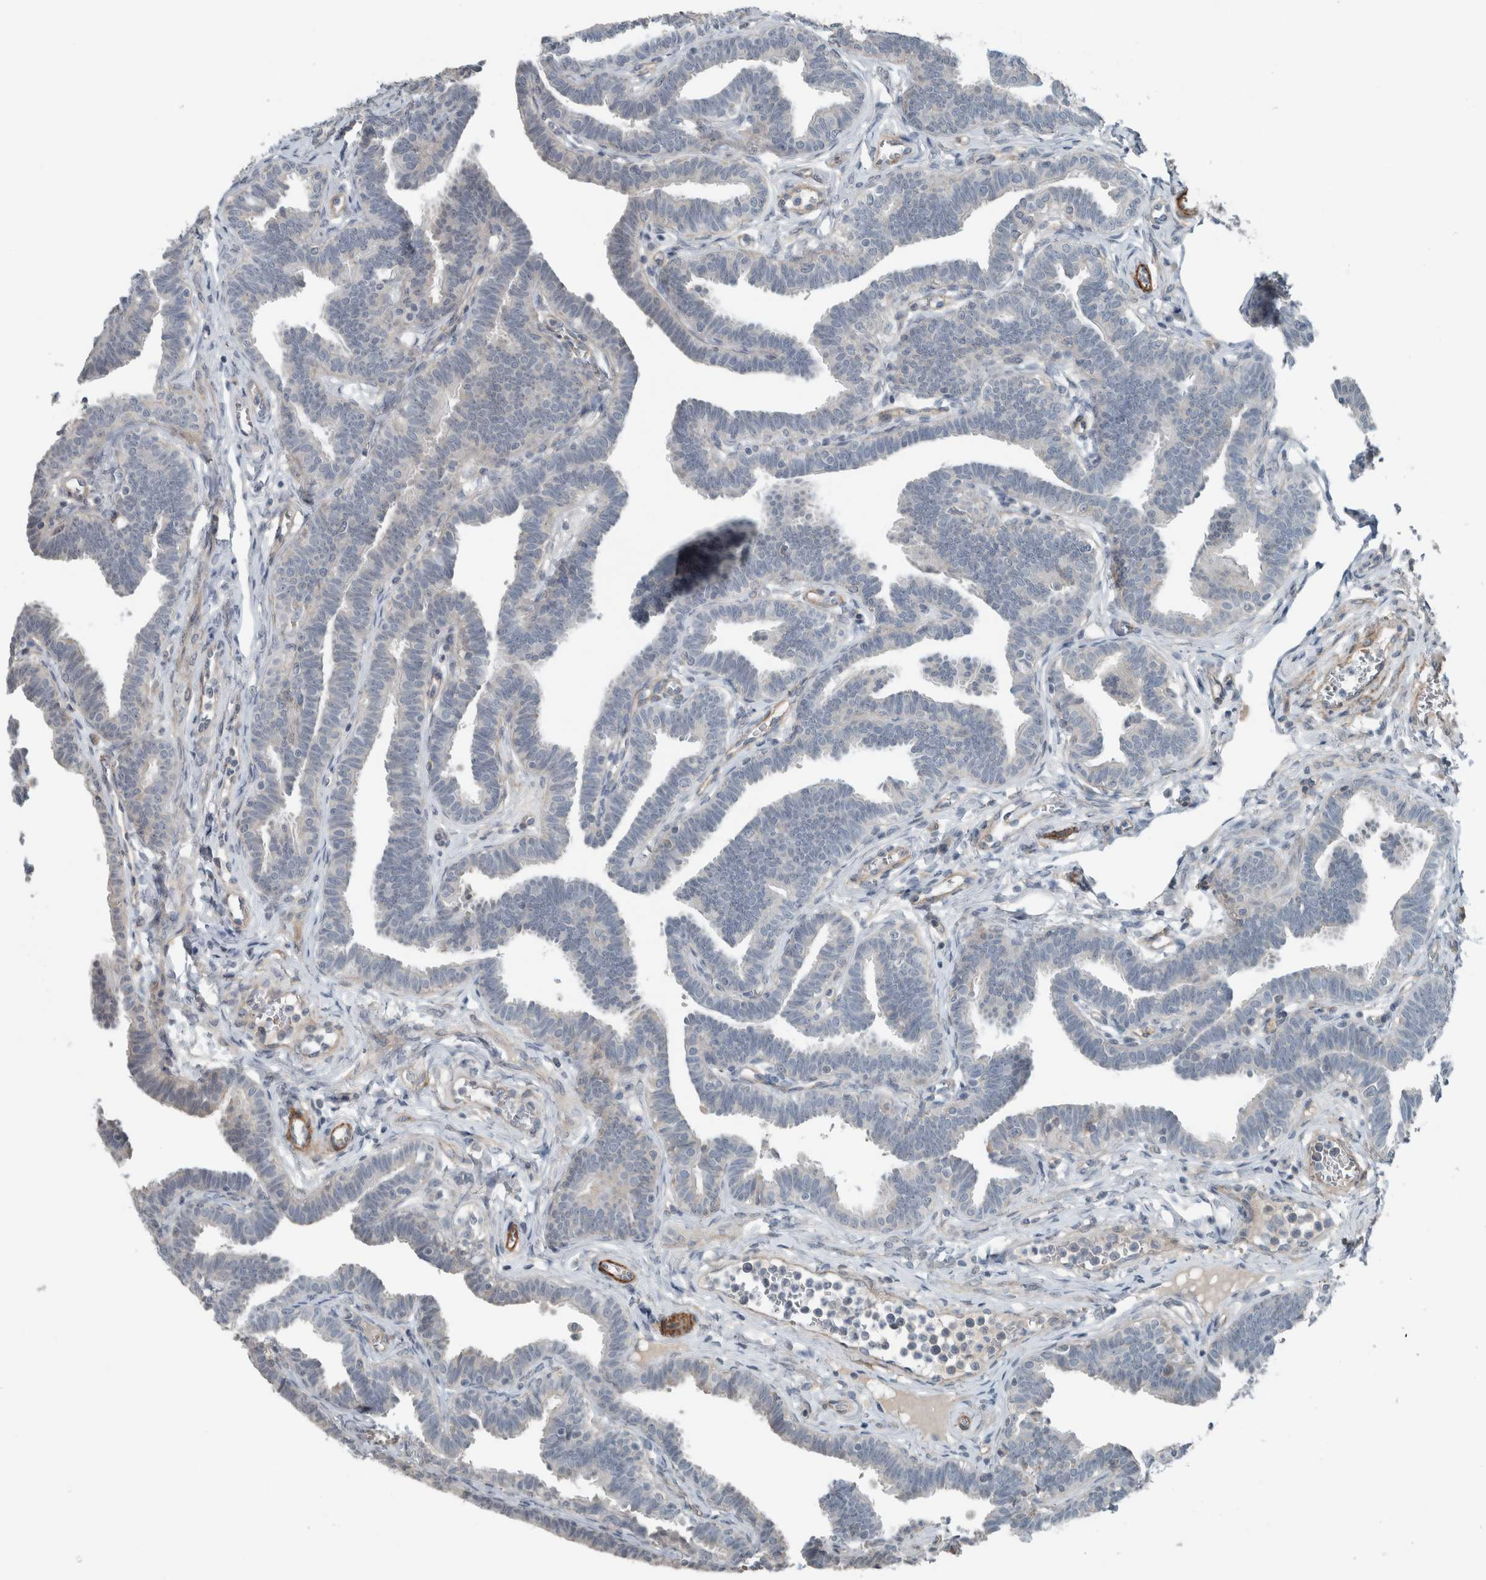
{"staining": {"intensity": "negative", "quantity": "none", "location": "none"}, "tissue": "fallopian tube", "cell_type": "Glandular cells", "image_type": "normal", "snomed": [{"axis": "morphology", "description": "Normal tissue, NOS"}, {"axis": "topography", "description": "Fallopian tube"}, {"axis": "topography", "description": "Ovary"}], "caption": "Glandular cells are negative for brown protein staining in unremarkable fallopian tube. (IHC, brightfield microscopy, high magnification).", "gene": "JADE2", "patient": {"sex": "female", "age": 23}}